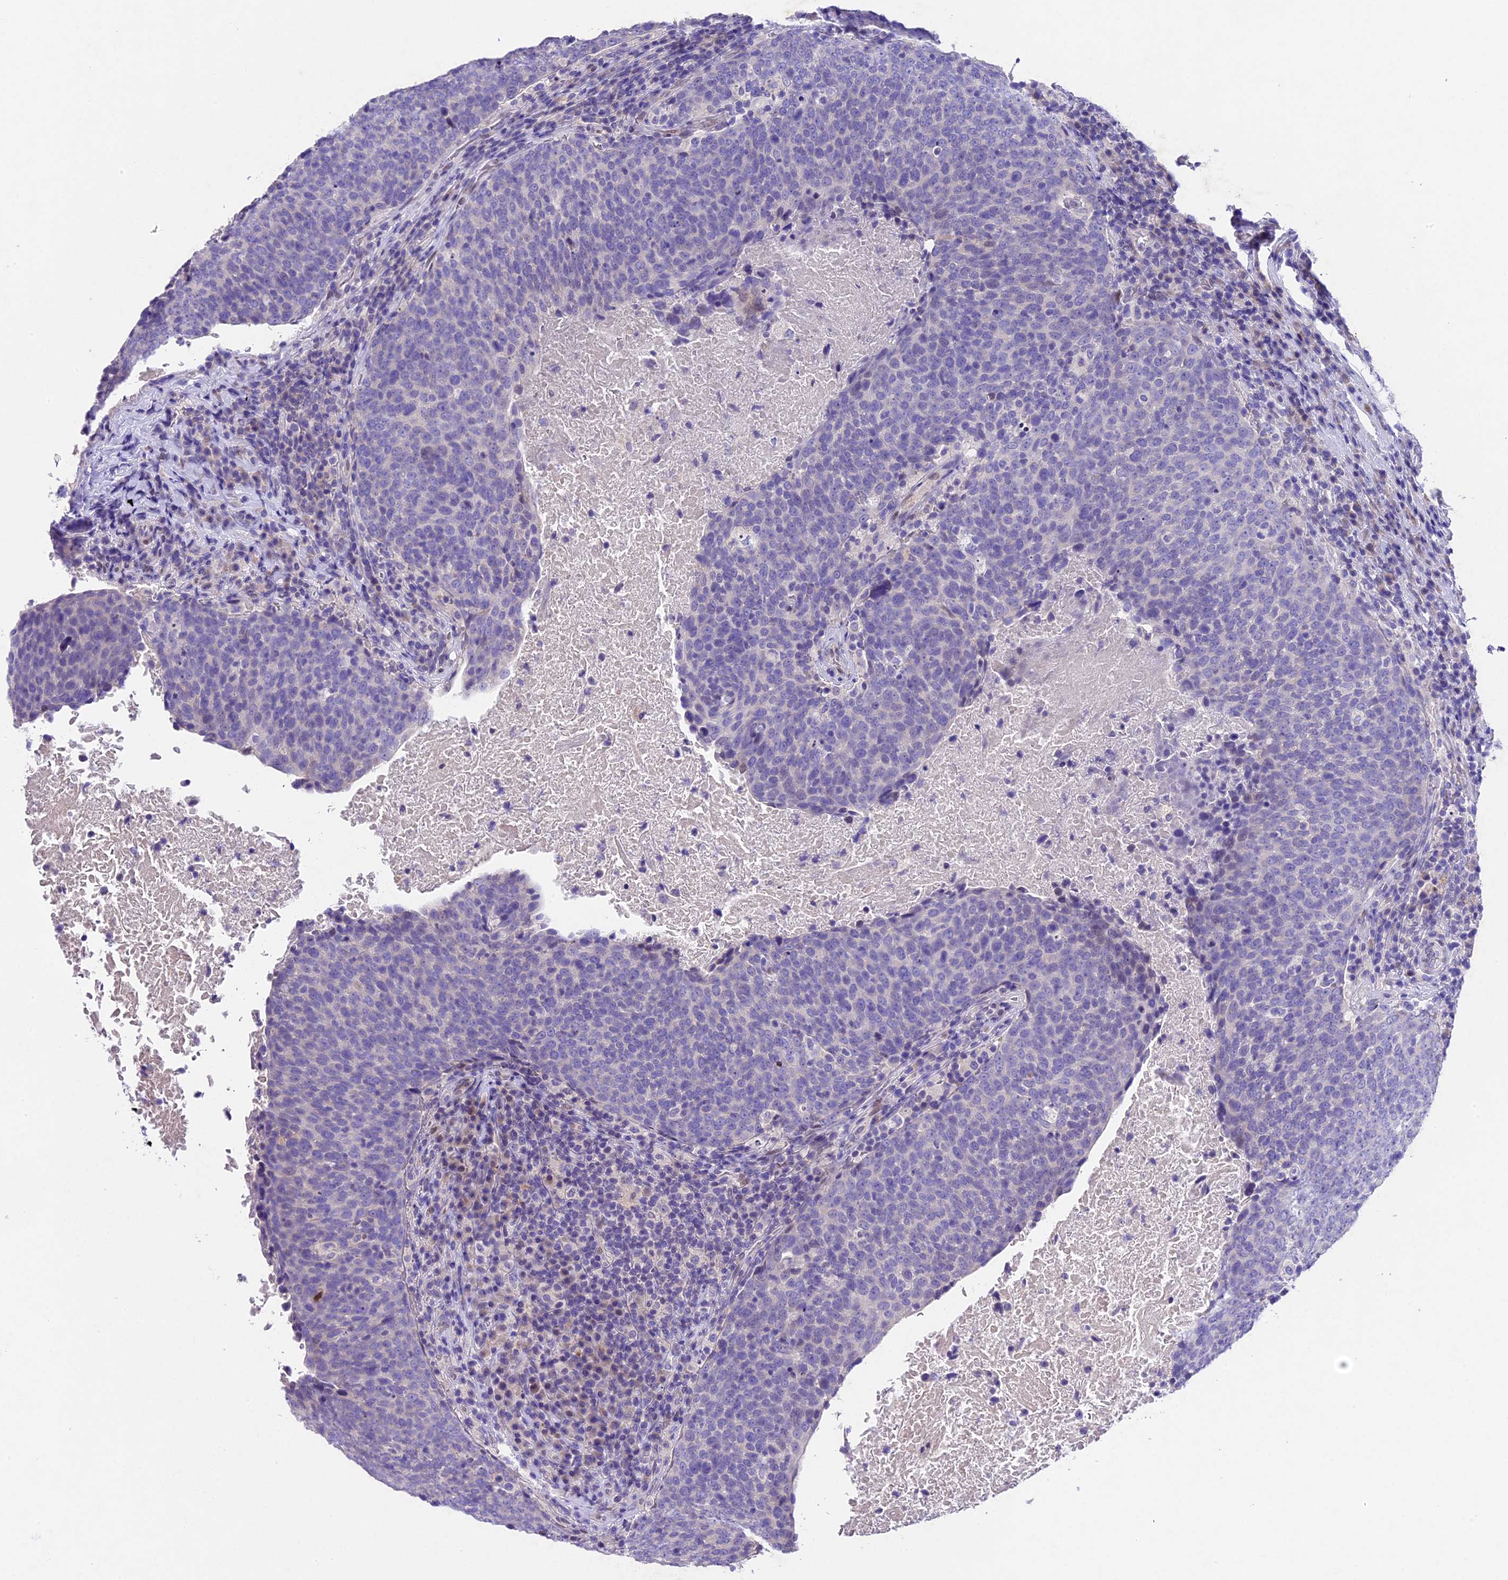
{"staining": {"intensity": "negative", "quantity": "none", "location": "none"}, "tissue": "head and neck cancer", "cell_type": "Tumor cells", "image_type": "cancer", "snomed": [{"axis": "morphology", "description": "Squamous cell carcinoma, NOS"}, {"axis": "morphology", "description": "Squamous cell carcinoma, metastatic, NOS"}, {"axis": "topography", "description": "Lymph node"}, {"axis": "topography", "description": "Head-Neck"}], "caption": "Immunohistochemical staining of head and neck cancer reveals no significant staining in tumor cells.", "gene": "IFT140", "patient": {"sex": "male", "age": 62}}